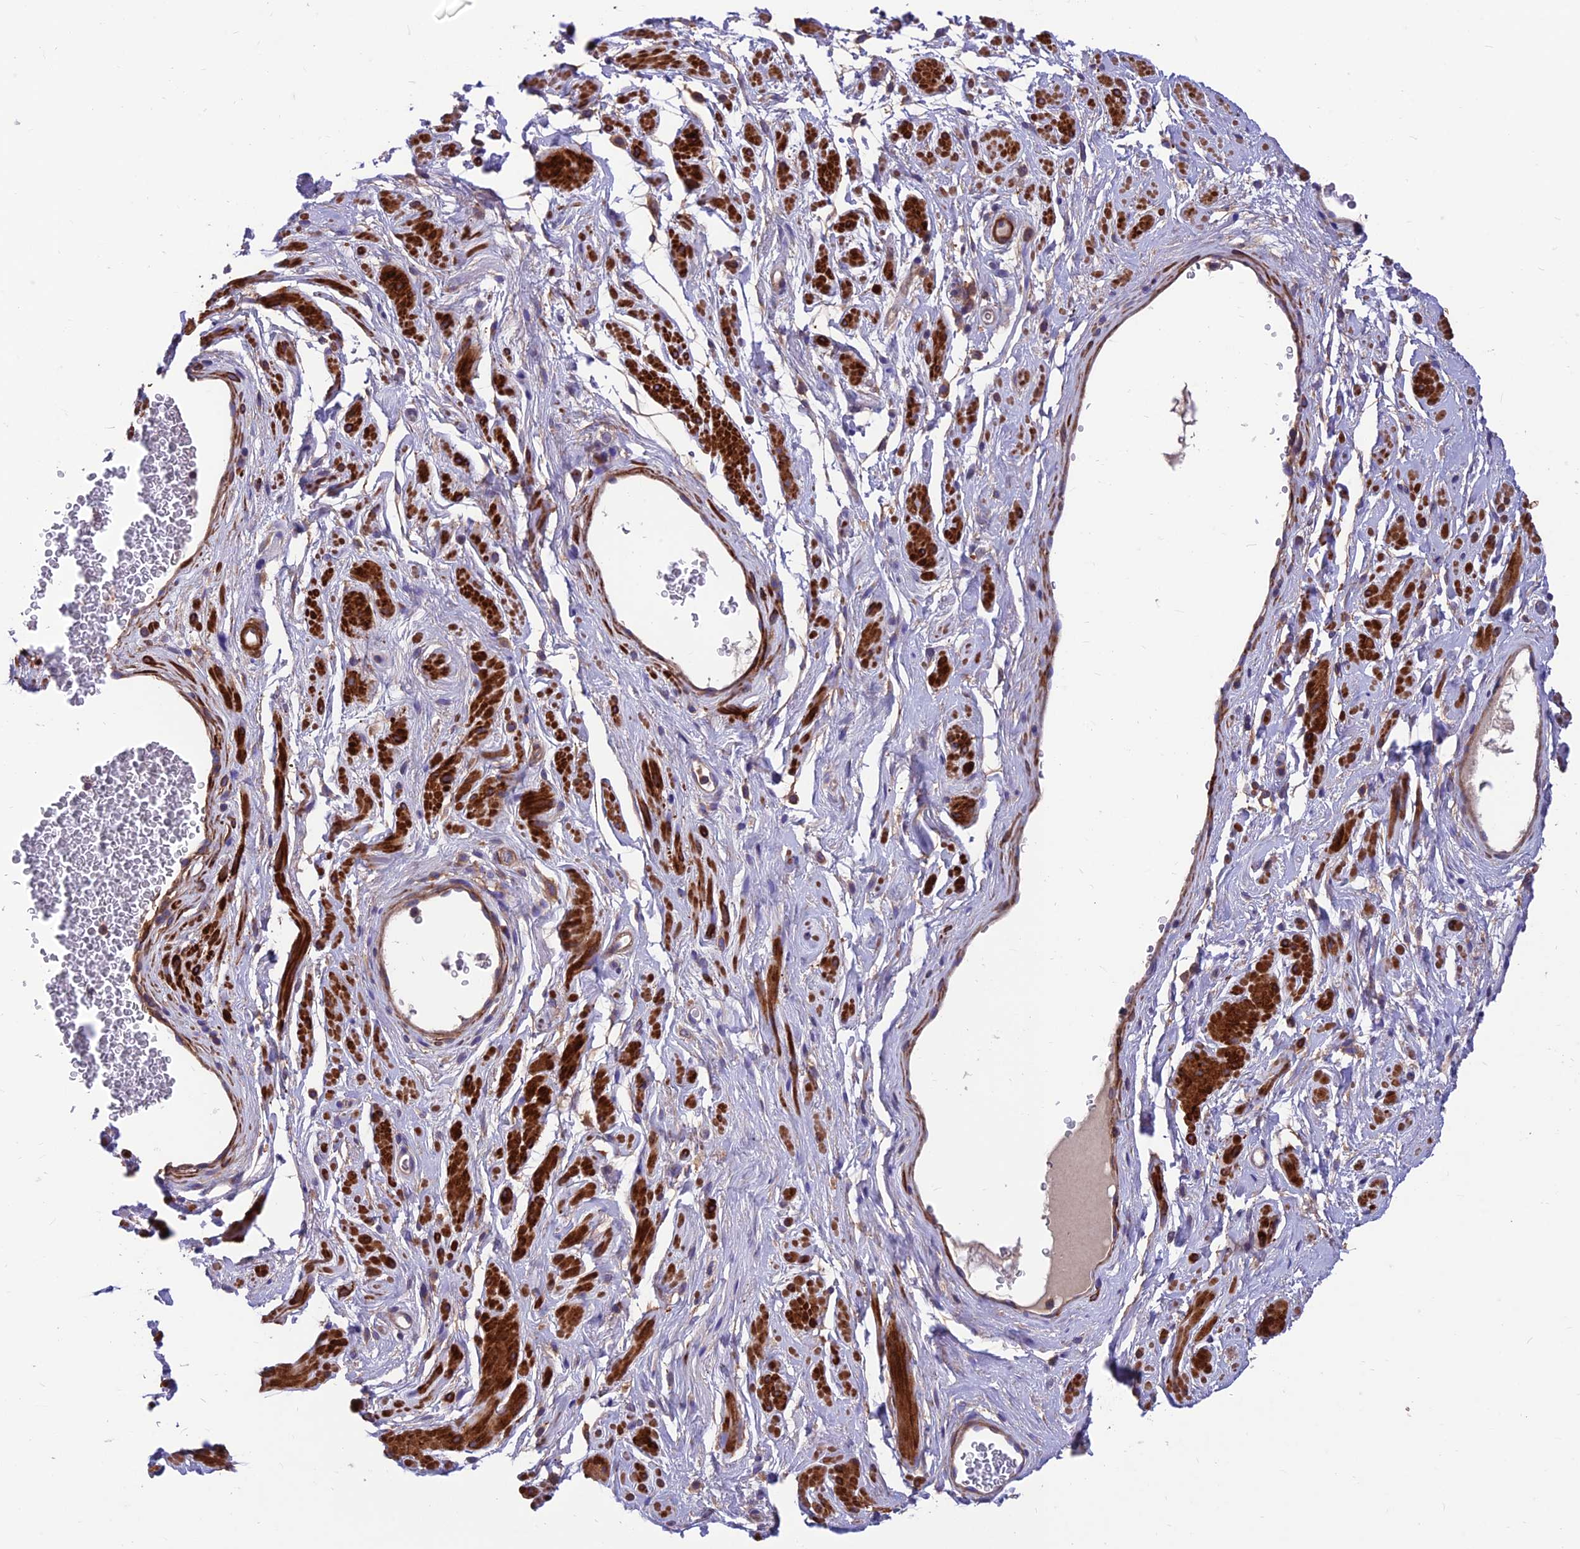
{"staining": {"intensity": "negative", "quantity": "none", "location": "none"}, "tissue": "adipose tissue", "cell_type": "Adipocytes", "image_type": "normal", "snomed": [{"axis": "morphology", "description": "Normal tissue, NOS"}, {"axis": "morphology", "description": "Adenocarcinoma, NOS"}, {"axis": "topography", "description": "Rectum"}, {"axis": "topography", "description": "Vagina"}, {"axis": "topography", "description": "Peripheral nerve tissue"}], "caption": "The photomicrograph demonstrates no significant expression in adipocytes of adipose tissue.", "gene": "VPS16", "patient": {"sex": "female", "age": 71}}